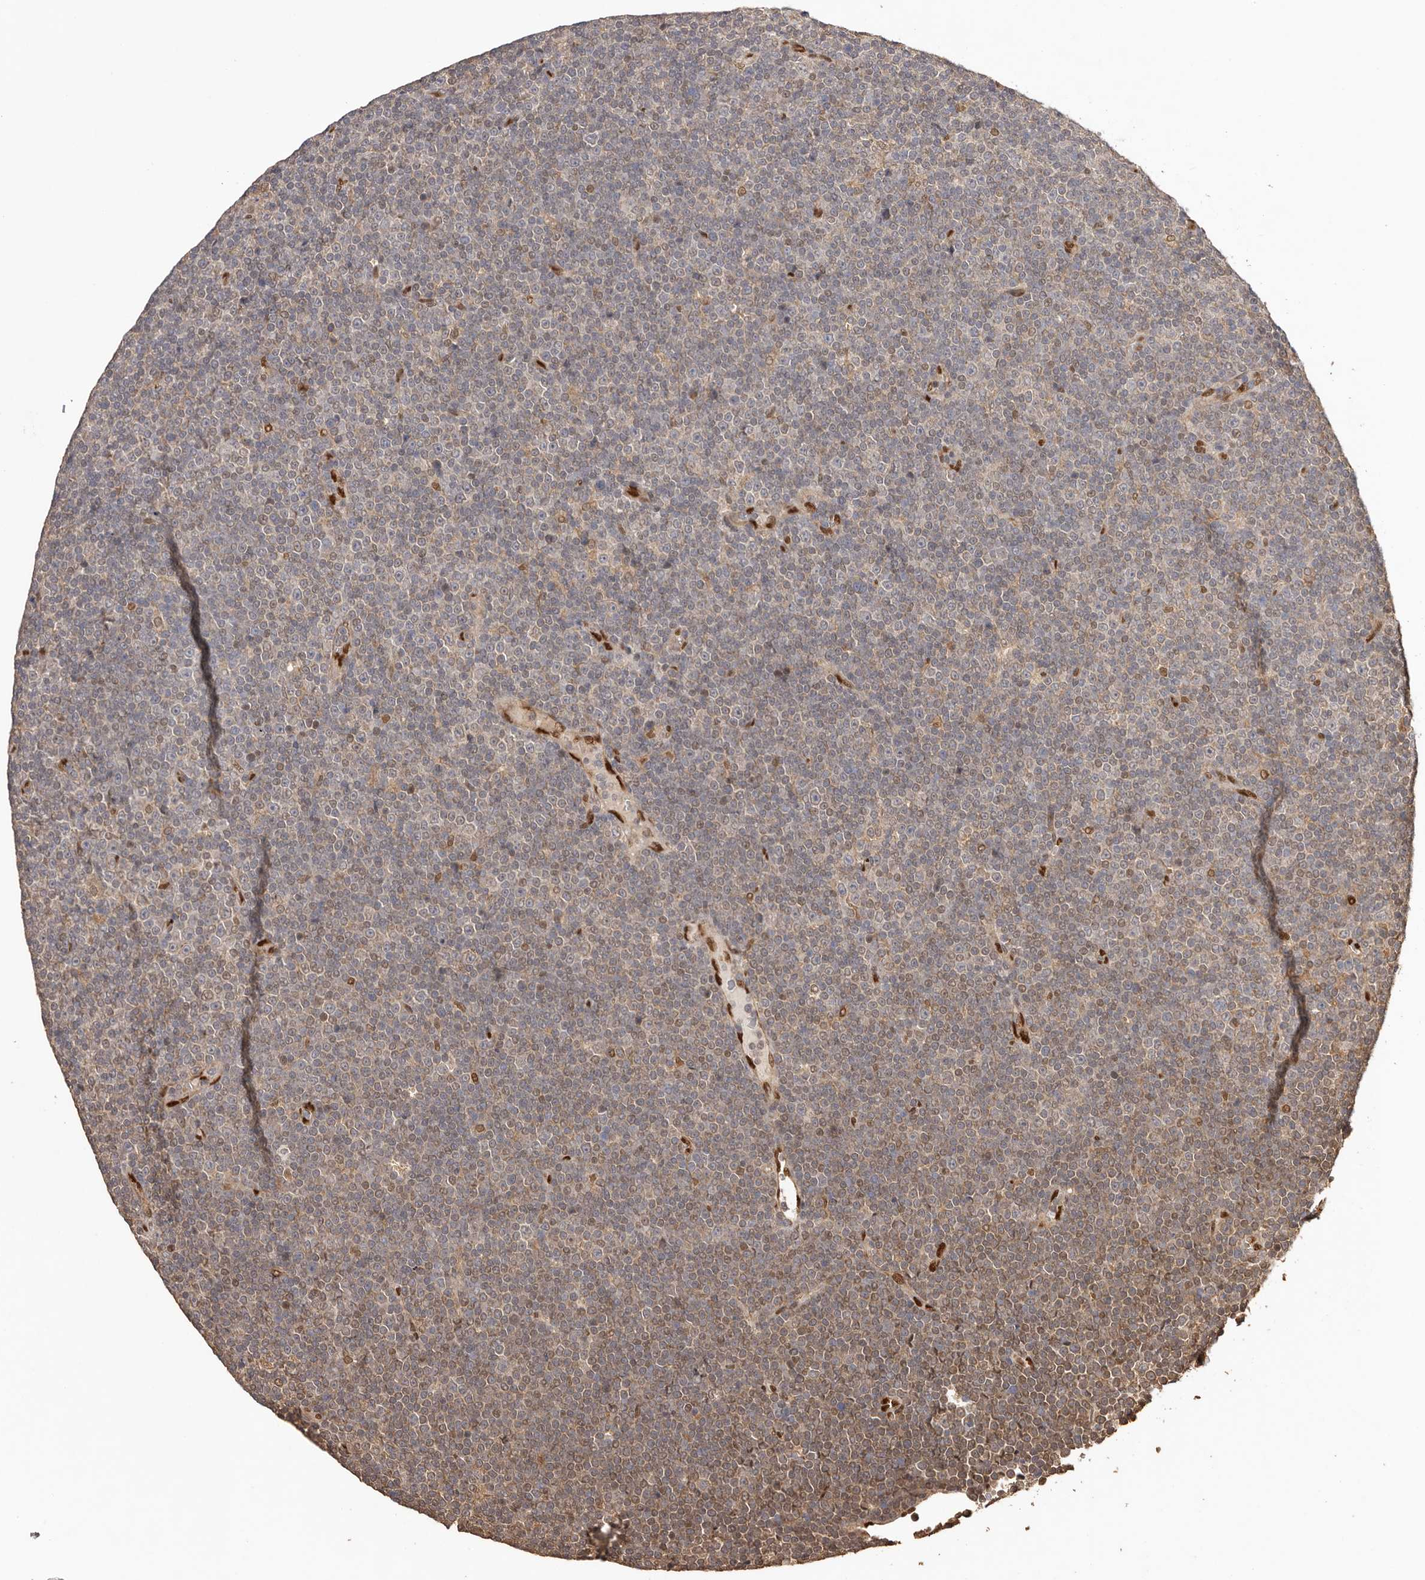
{"staining": {"intensity": "negative", "quantity": "none", "location": "none"}, "tissue": "lymphoma", "cell_type": "Tumor cells", "image_type": "cancer", "snomed": [{"axis": "morphology", "description": "Malignant lymphoma, non-Hodgkin's type, Low grade"}, {"axis": "topography", "description": "Lymph node"}], "caption": "There is no significant expression in tumor cells of lymphoma.", "gene": "UBR2", "patient": {"sex": "female", "age": 67}}